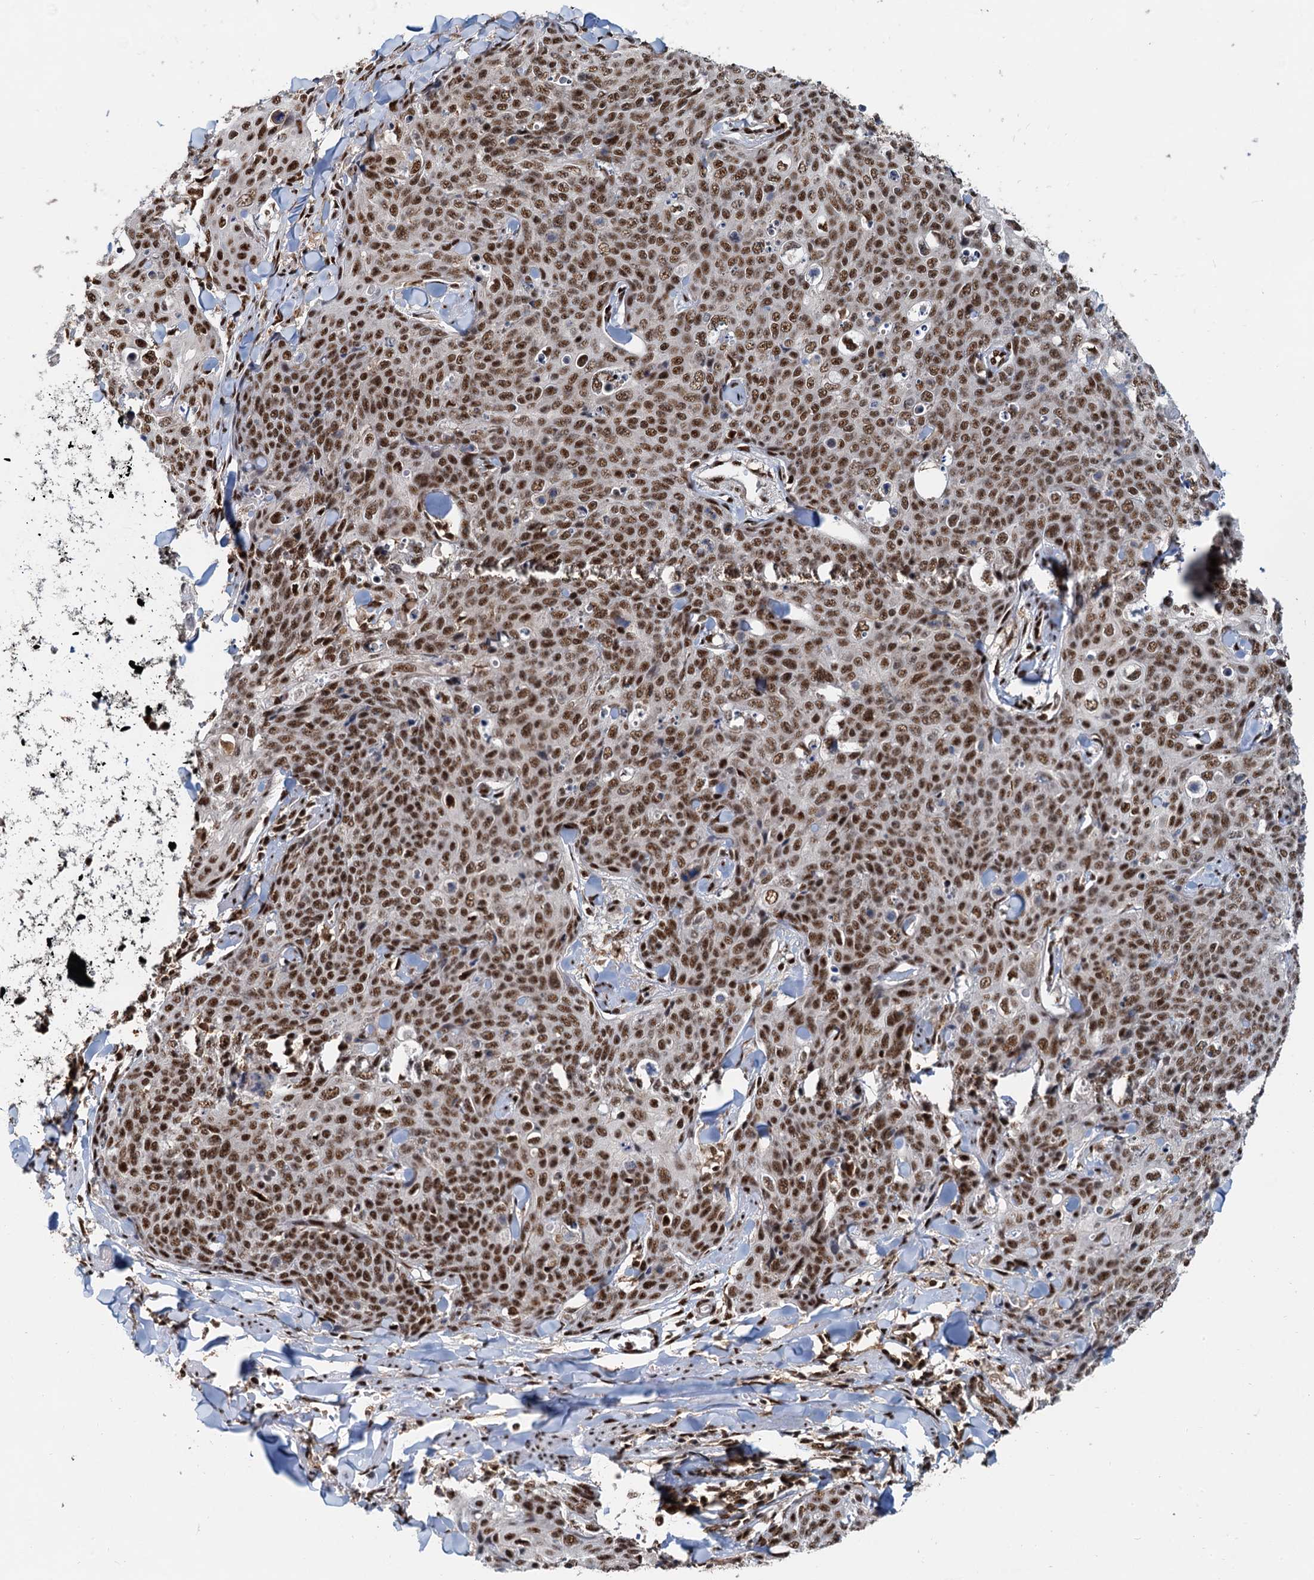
{"staining": {"intensity": "strong", "quantity": ">75%", "location": "nuclear"}, "tissue": "skin cancer", "cell_type": "Tumor cells", "image_type": "cancer", "snomed": [{"axis": "morphology", "description": "Squamous cell carcinoma, NOS"}, {"axis": "topography", "description": "Skin"}, {"axis": "topography", "description": "Vulva"}], "caption": "High-magnification brightfield microscopy of squamous cell carcinoma (skin) stained with DAB (brown) and counterstained with hematoxylin (blue). tumor cells exhibit strong nuclear staining is seen in approximately>75% of cells. (Brightfield microscopy of DAB IHC at high magnification).", "gene": "RBM26", "patient": {"sex": "female", "age": 85}}